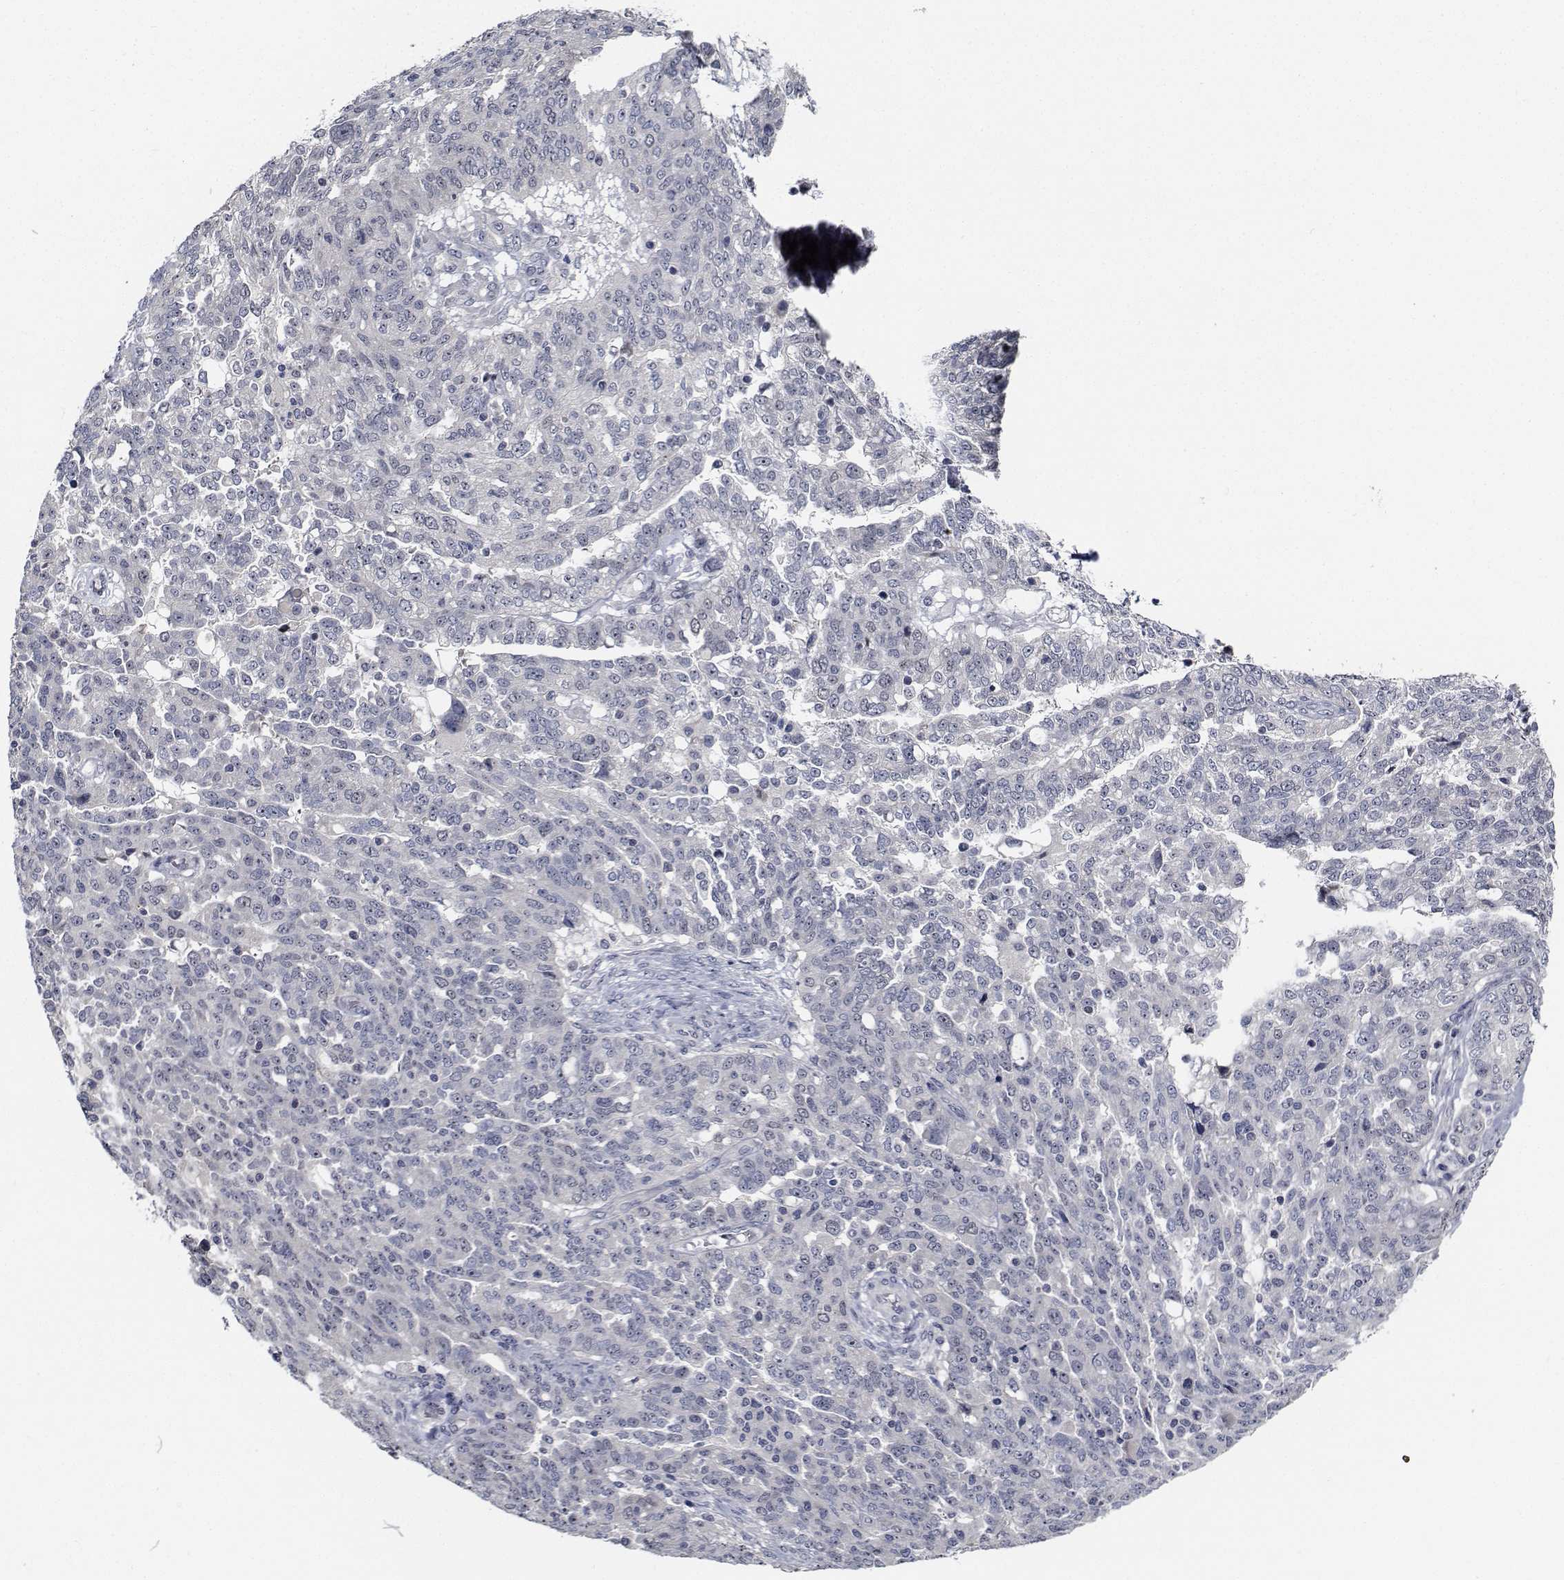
{"staining": {"intensity": "negative", "quantity": "none", "location": "none"}, "tissue": "ovarian cancer", "cell_type": "Tumor cells", "image_type": "cancer", "snomed": [{"axis": "morphology", "description": "Cystadenocarcinoma, serous, NOS"}, {"axis": "topography", "description": "Ovary"}], "caption": "IHC of serous cystadenocarcinoma (ovarian) demonstrates no positivity in tumor cells. (Immunohistochemistry (ihc), brightfield microscopy, high magnification).", "gene": "NVL", "patient": {"sex": "female", "age": 67}}